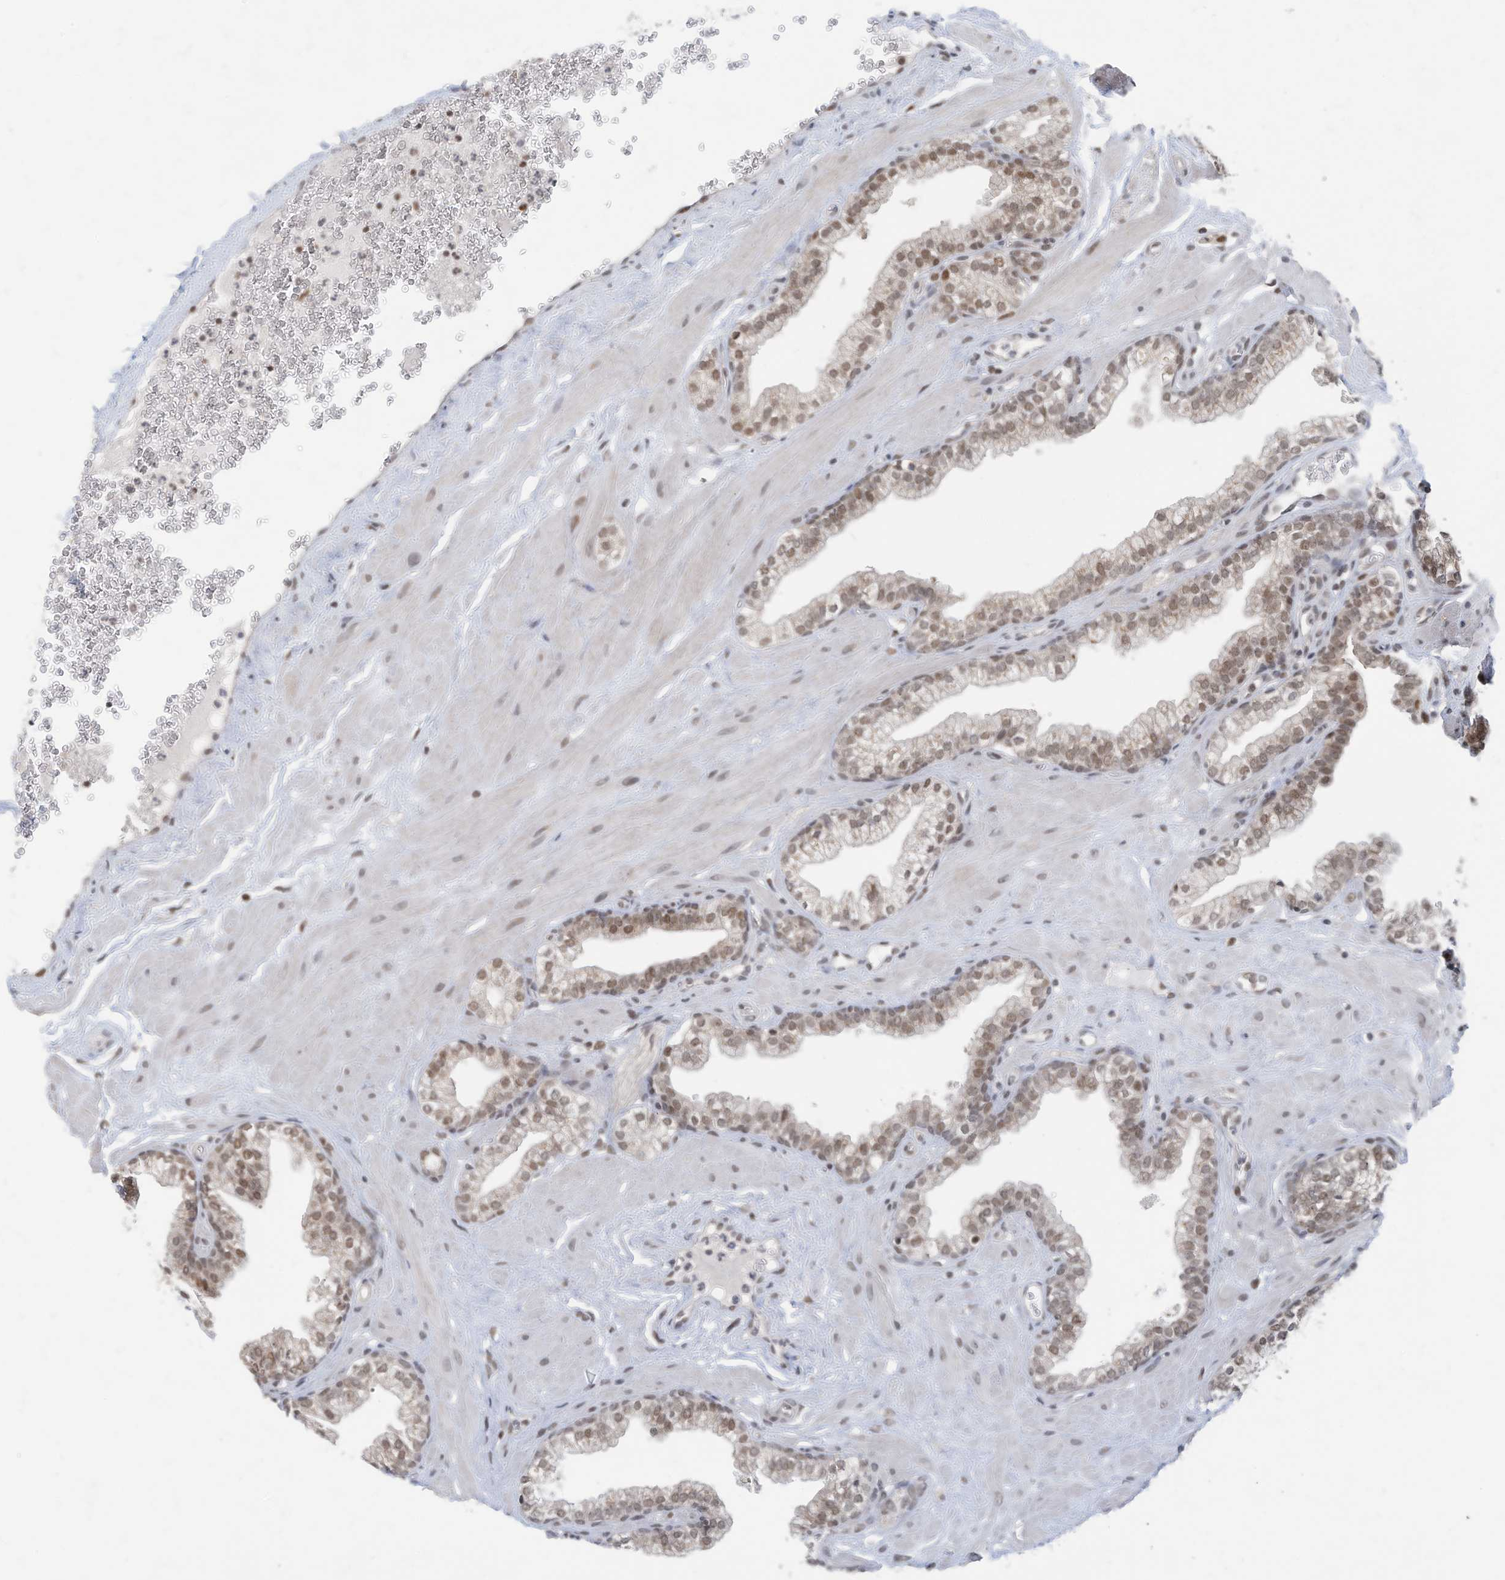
{"staining": {"intensity": "moderate", "quantity": "<25%", "location": "nuclear"}, "tissue": "prostate", "cell_type": "Glandular cells", "image_type": "normal", "snomed": [{"axis": "morphology", "description": "Normal tissue, NOS"}, {"axis": "morphology", "description": "Urothelial carcinoma, Low grade"}, {"axis": "topography", "description": "Urinary bladder"}, {"axis": "topography", "description": "Prostate"}], "caption": "Immunohistochemistry staining of normal prostate, which displays low levels of moderate nuclear positivity in about <25% of glandular cells indicating moderate nuclear protein positivity. The staining was performed using DAB (brown) for protein detection and nuclei were counterstained in hematoxylin (blue).", "gene": "OGT", "patient": {"sex": "male", "age": 60}}